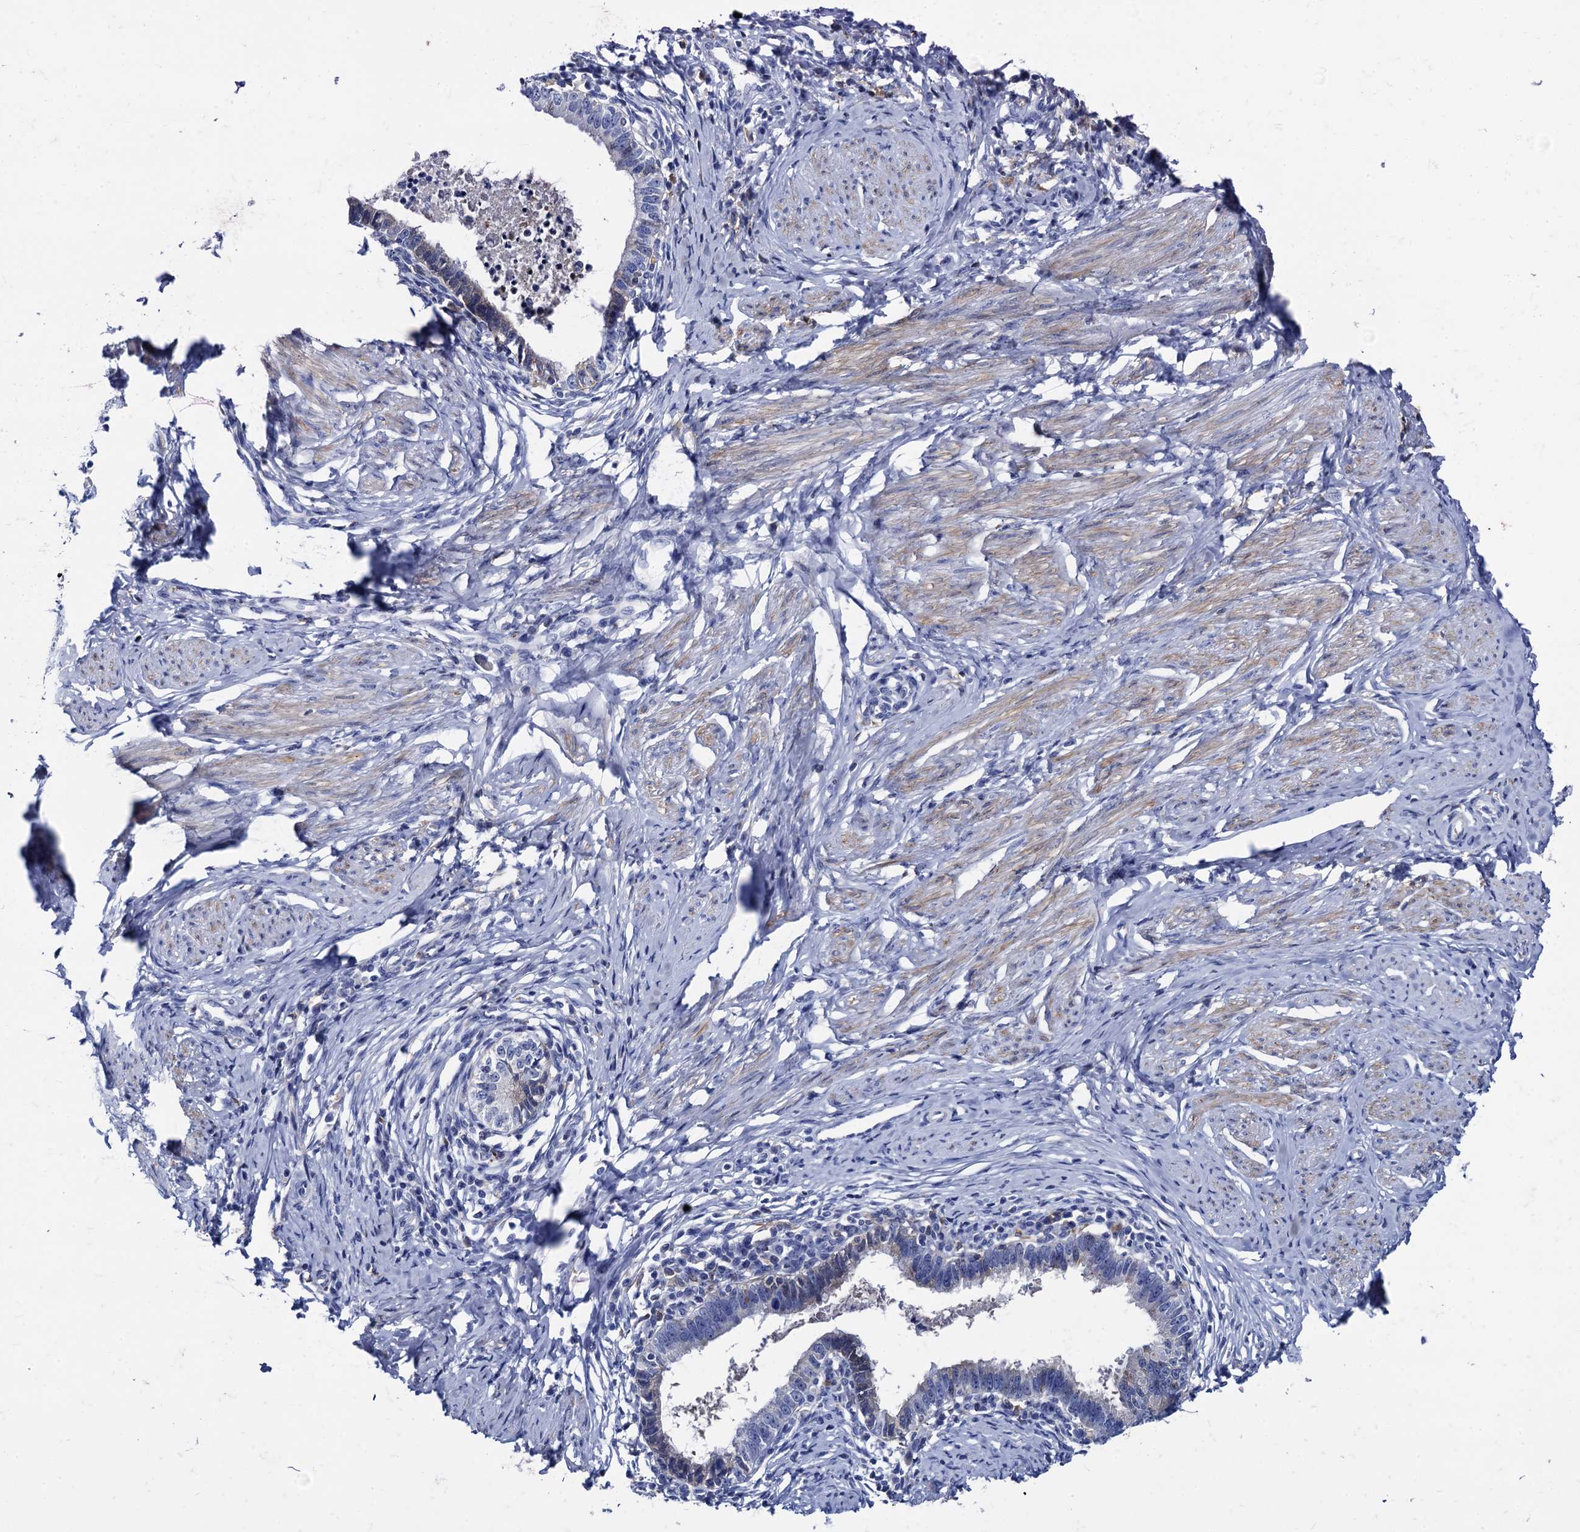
{"staining": {"intensity": "negative", "quantity": "none", "location": "none"}, "tissue": "cervical cancer", "cell_type": "Tumor cells", "image_type": "cancer", "snomed": [{"axis": "morphology", "description": "Adenocarcinoma, NOS"}, {"axis": "topography", "description": "Cervix"}], "caption": "The micrograph shows no staining of tumor cells in cervical cancer (adenocarcinoma). (Stains: DAB (3,3'-diaminobenzidine) immunohistochemistry with hematoxylin counter stain, Microscopy: brightfield microscopy at high magnification).", "gene": "TMEM72", "patient": {"sex": "female", "age": 36}}